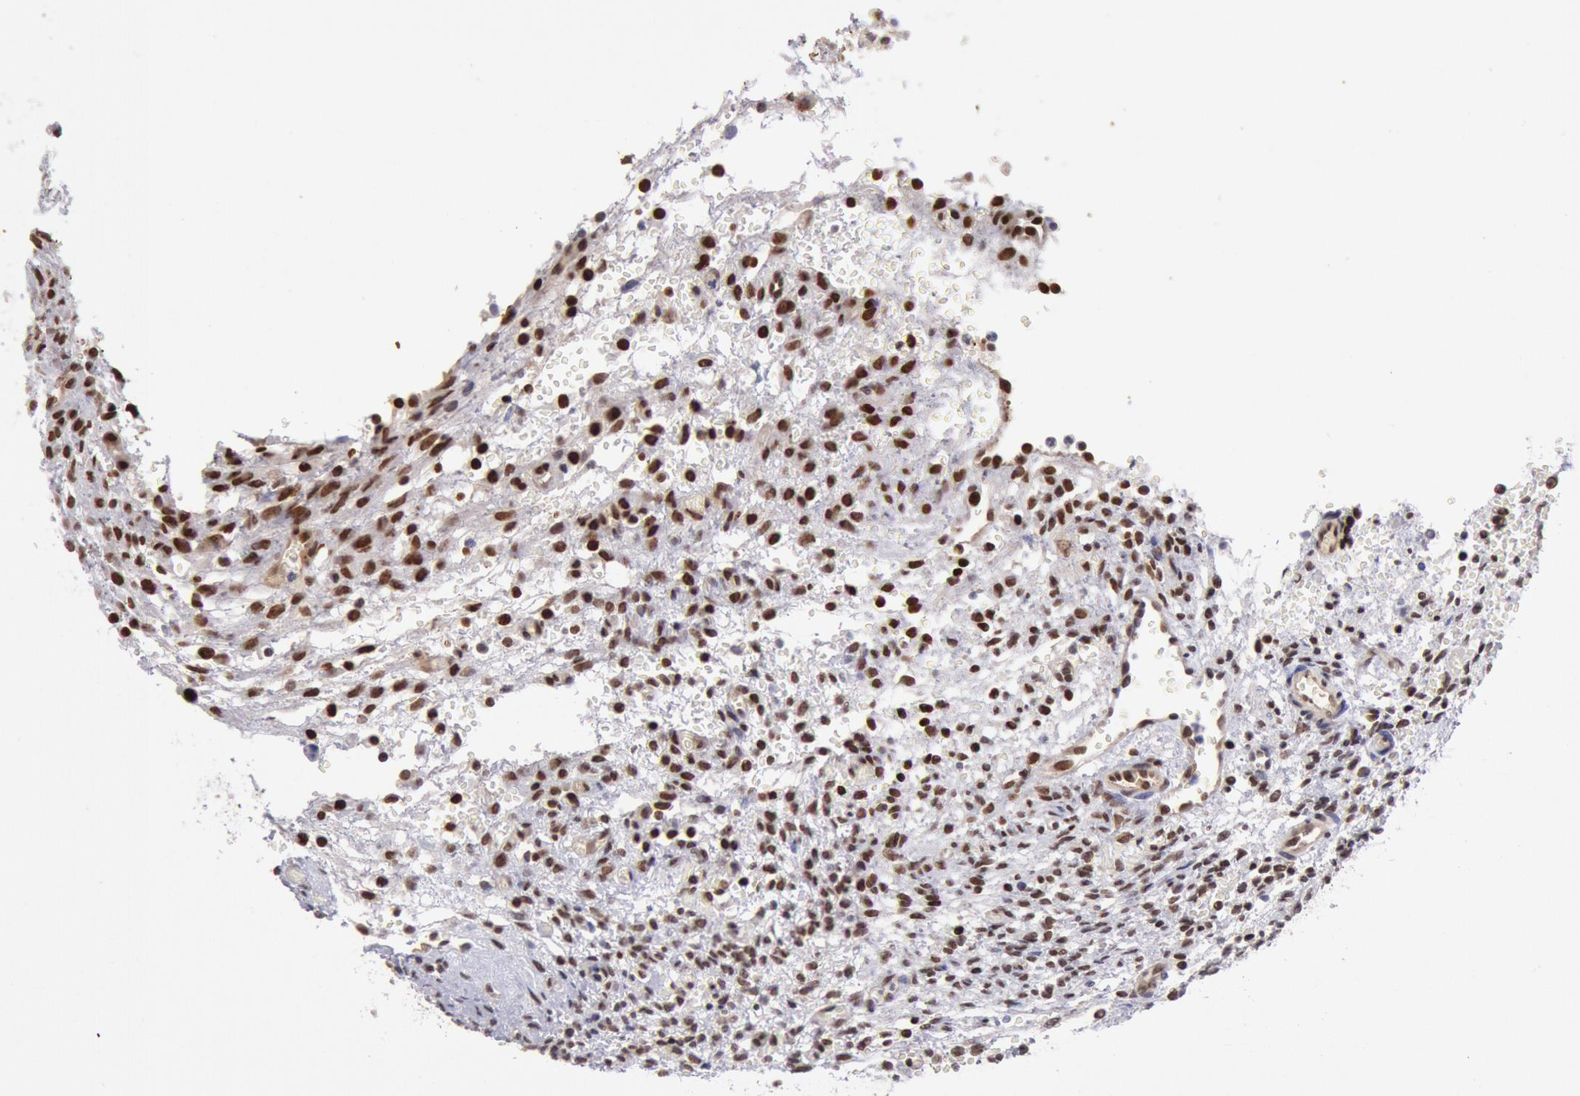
{"staining": {"intensity": "strong", "quantity": ">75%", "location": "nuclear"}, "tissue": "ovary", "cell_type": "Follicle cells", "image_type": "normal", "snomed": [{"axis": "morphology", "description": "Normal tissue, NOS"}, {"axis": "topography", "description": "Ovary"}], "caption": "This photomicrograph demonstrates immunohistochemistry staining of unremarkable ovary, with high strong nuclear positivity in about >75% of follicle cells.", "gene": "CDKN2B", "patient": {"sex": "female", "age": 39}}